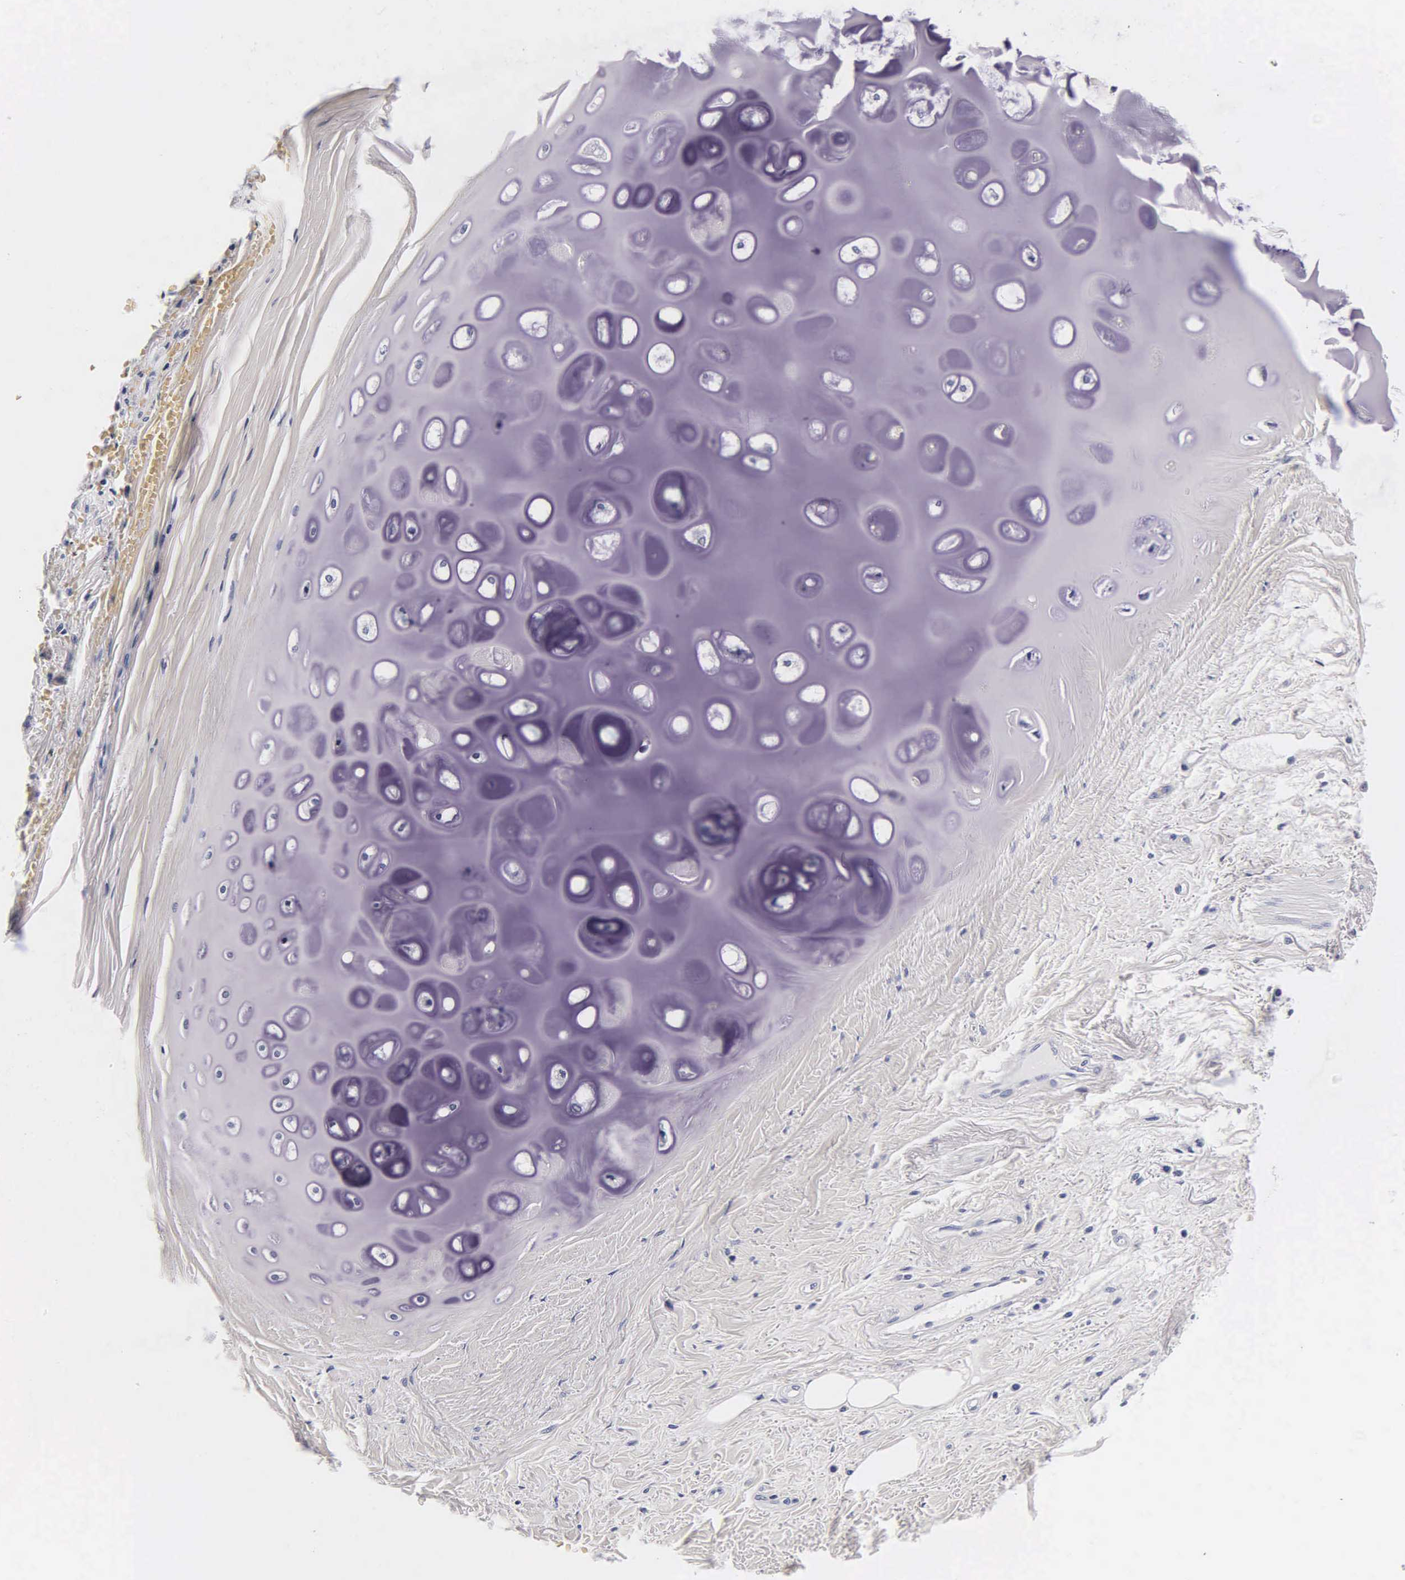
{"staining": {"intensity": "negative", "quantity": "none", "location": "none"}, "tissue": "bronchus", "cell_type": "Respiratory epithelial cells", "image_type": "normal", "snomed": [{"axis": "morphology", "description": "Normal tissue, NOS"}, {"axis": "topography", "description": "Cartilage tissue"}, {"axis": "topography", "description": "Lung"}], "caption": "DAB (3,3'-diaminobenzidine) immunohistochemical staining of unremarkable human bronchus demonstrates no significant positivity in respiratory epithelial cells.", "gene": "MB", "patient": {"sex": "male", "age": 65}}